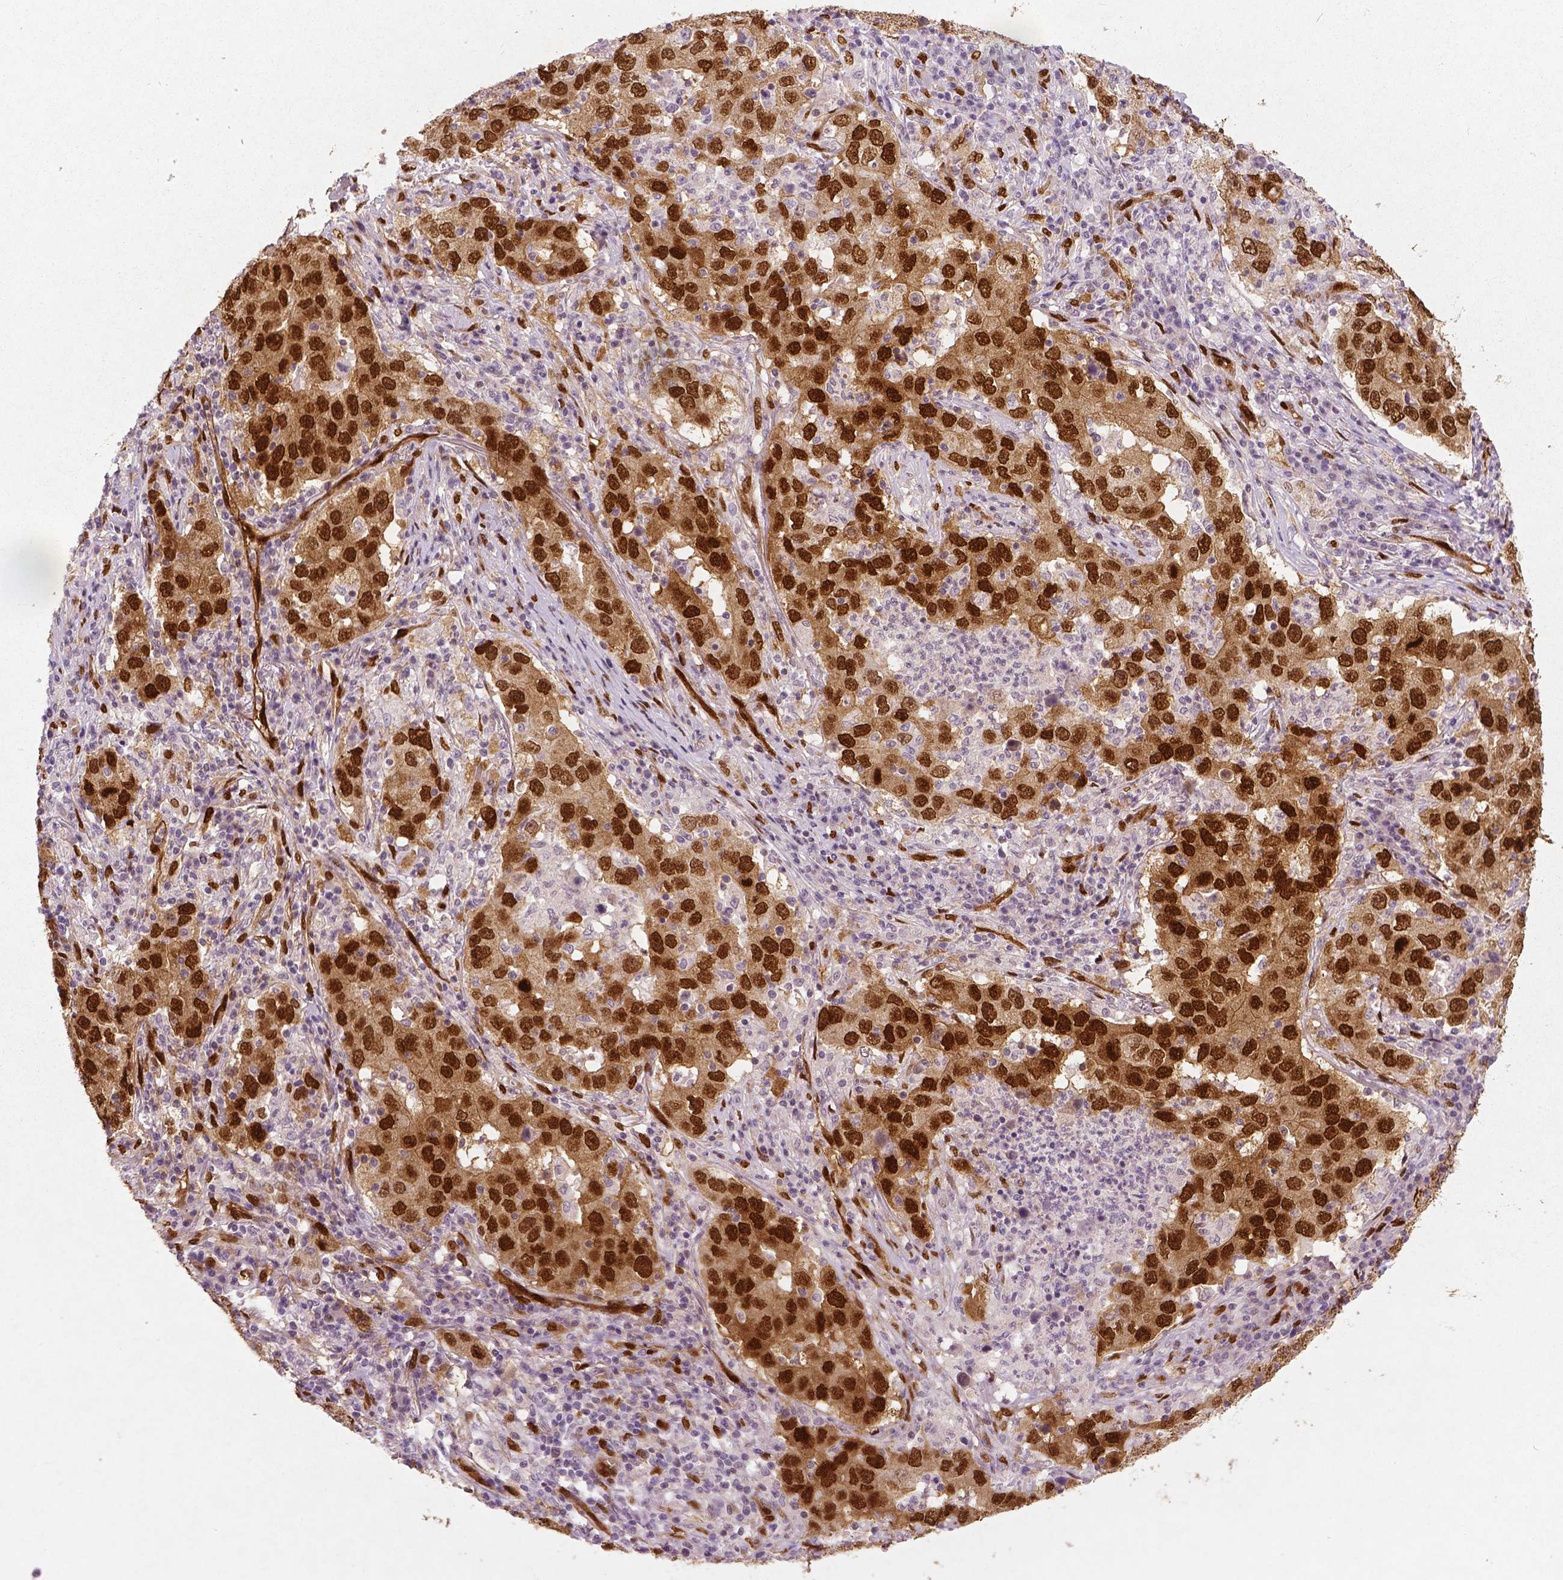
{"staining": {"intensity": "moderate", "quantity": ">75%", "location": "cytoplasmic/membranous,nuclear"}, "tissue": "lung cancer", "cell_type": "Tumor cells", "image_type": "cancer", "snomed": [{"axis": "morphology", "description": "Adenocarcinoma, NOS"}, {"axis": "topography", "description": "Lung"}], "caption": "Protein expression analysis of human lung cancer (adenocarcinoma) reveals moderate cytoplasmic/membranous and nuclear staining in approximately >75% of tumor cells. (DAB (3,3'-diaminobenzidine) = brown stain, brightfield microscopy at high magnification).", "gene": "WWTR1", "patient": {"sex": "male", "age": 73}}